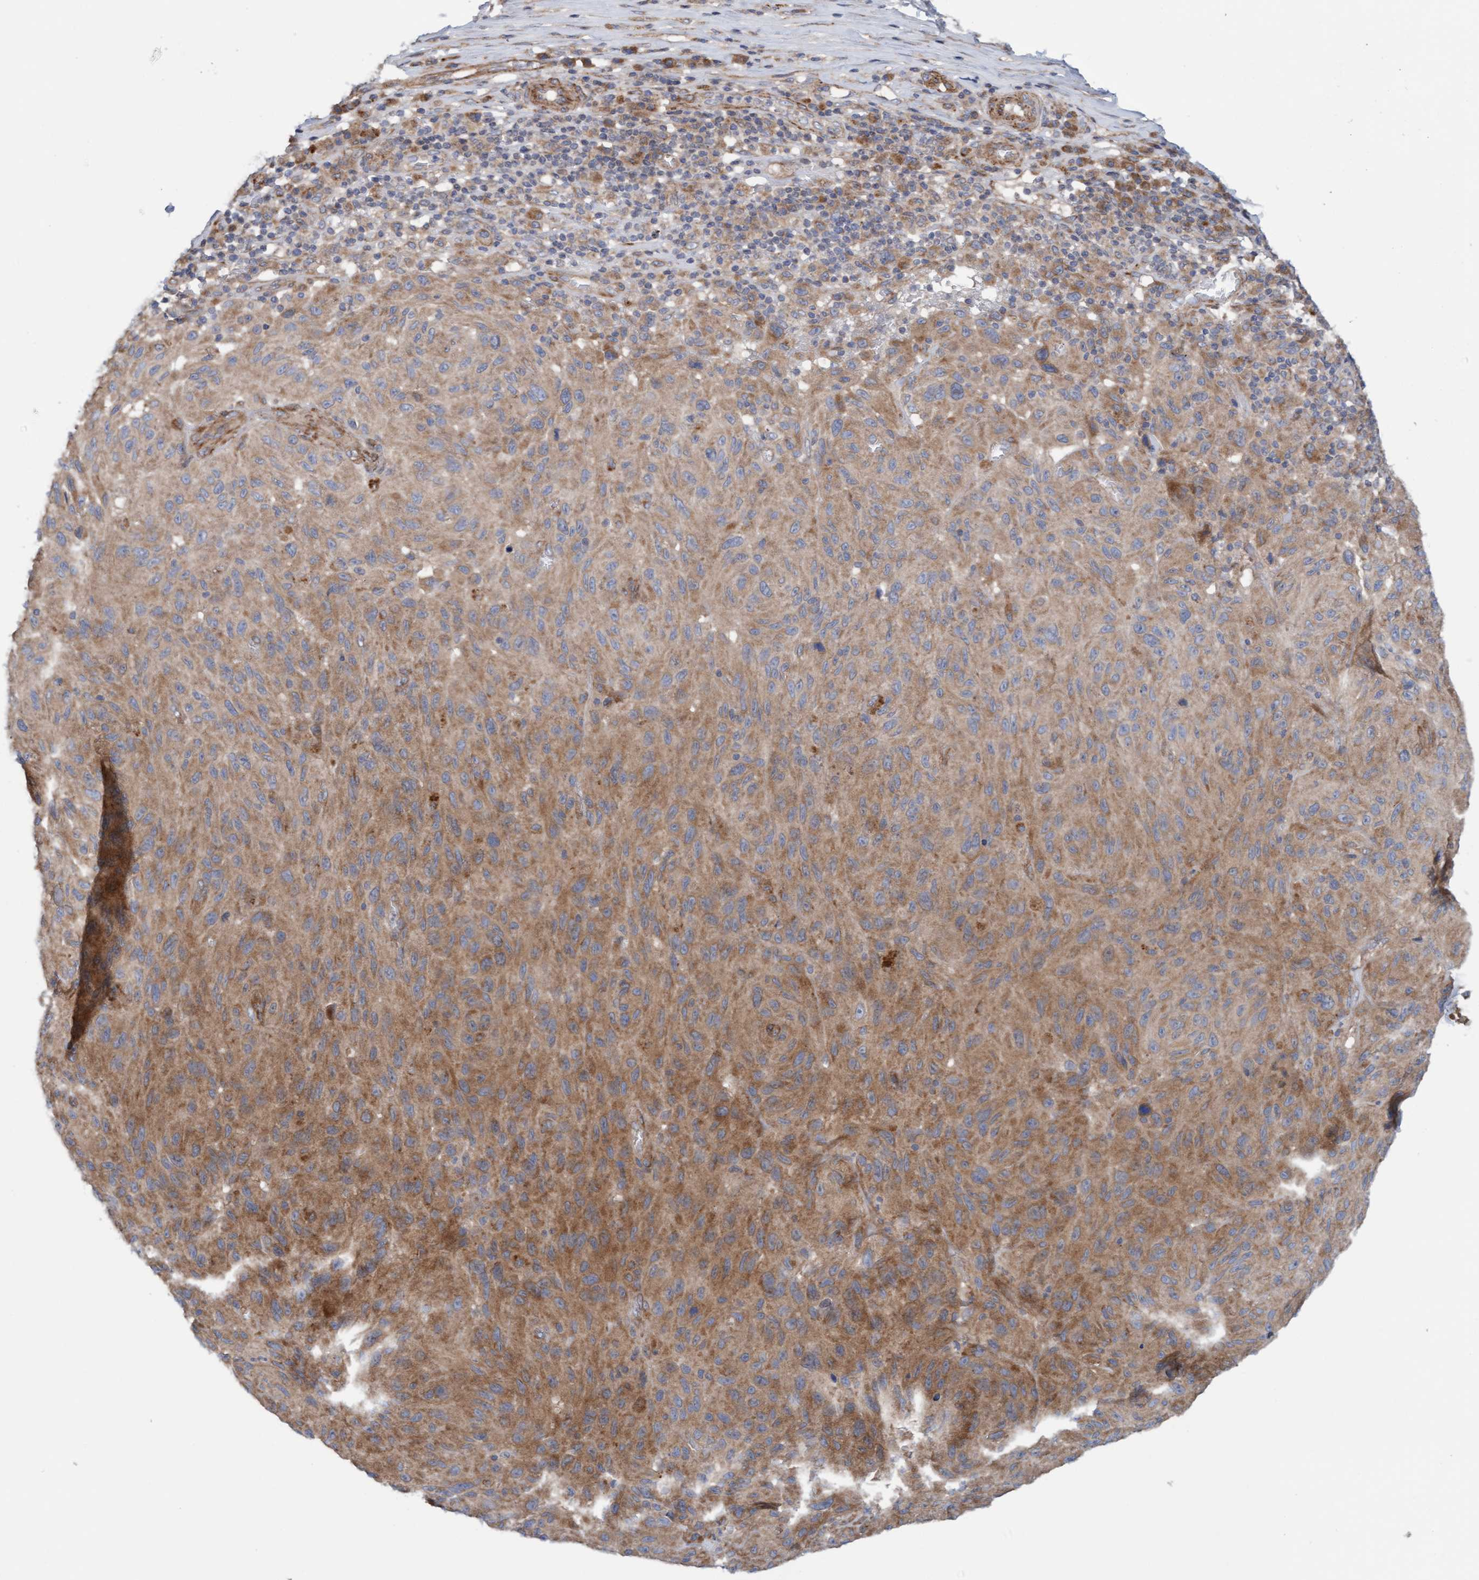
{"staining": {"intensity": "moderate", "quantity": ">75%", "location": "cytoplasmic/membranous"}, "tissue": "melanoma", "cell_type": "Tumor cells", "image_type": "cancer", "snomed": [{"axis": "morphology", "description": "Malignant melanoma, NOS"}, {"axis": "topography", "description": "Skin"}], "caption": "Malignant melanoma stained with immunohistochemistry (IHC) demonstrates moderate cytoplasmic/membranous staining in about >75% of tumor cells. The protein is stained brown, and the nuclei are stained in blue (DAB (3,3'-diaminobenzidine) IHC with brightfield microscopy, high magnification).", "gene": "CDK5RAP3", "patient": {"sex": "male", "age": 66}}